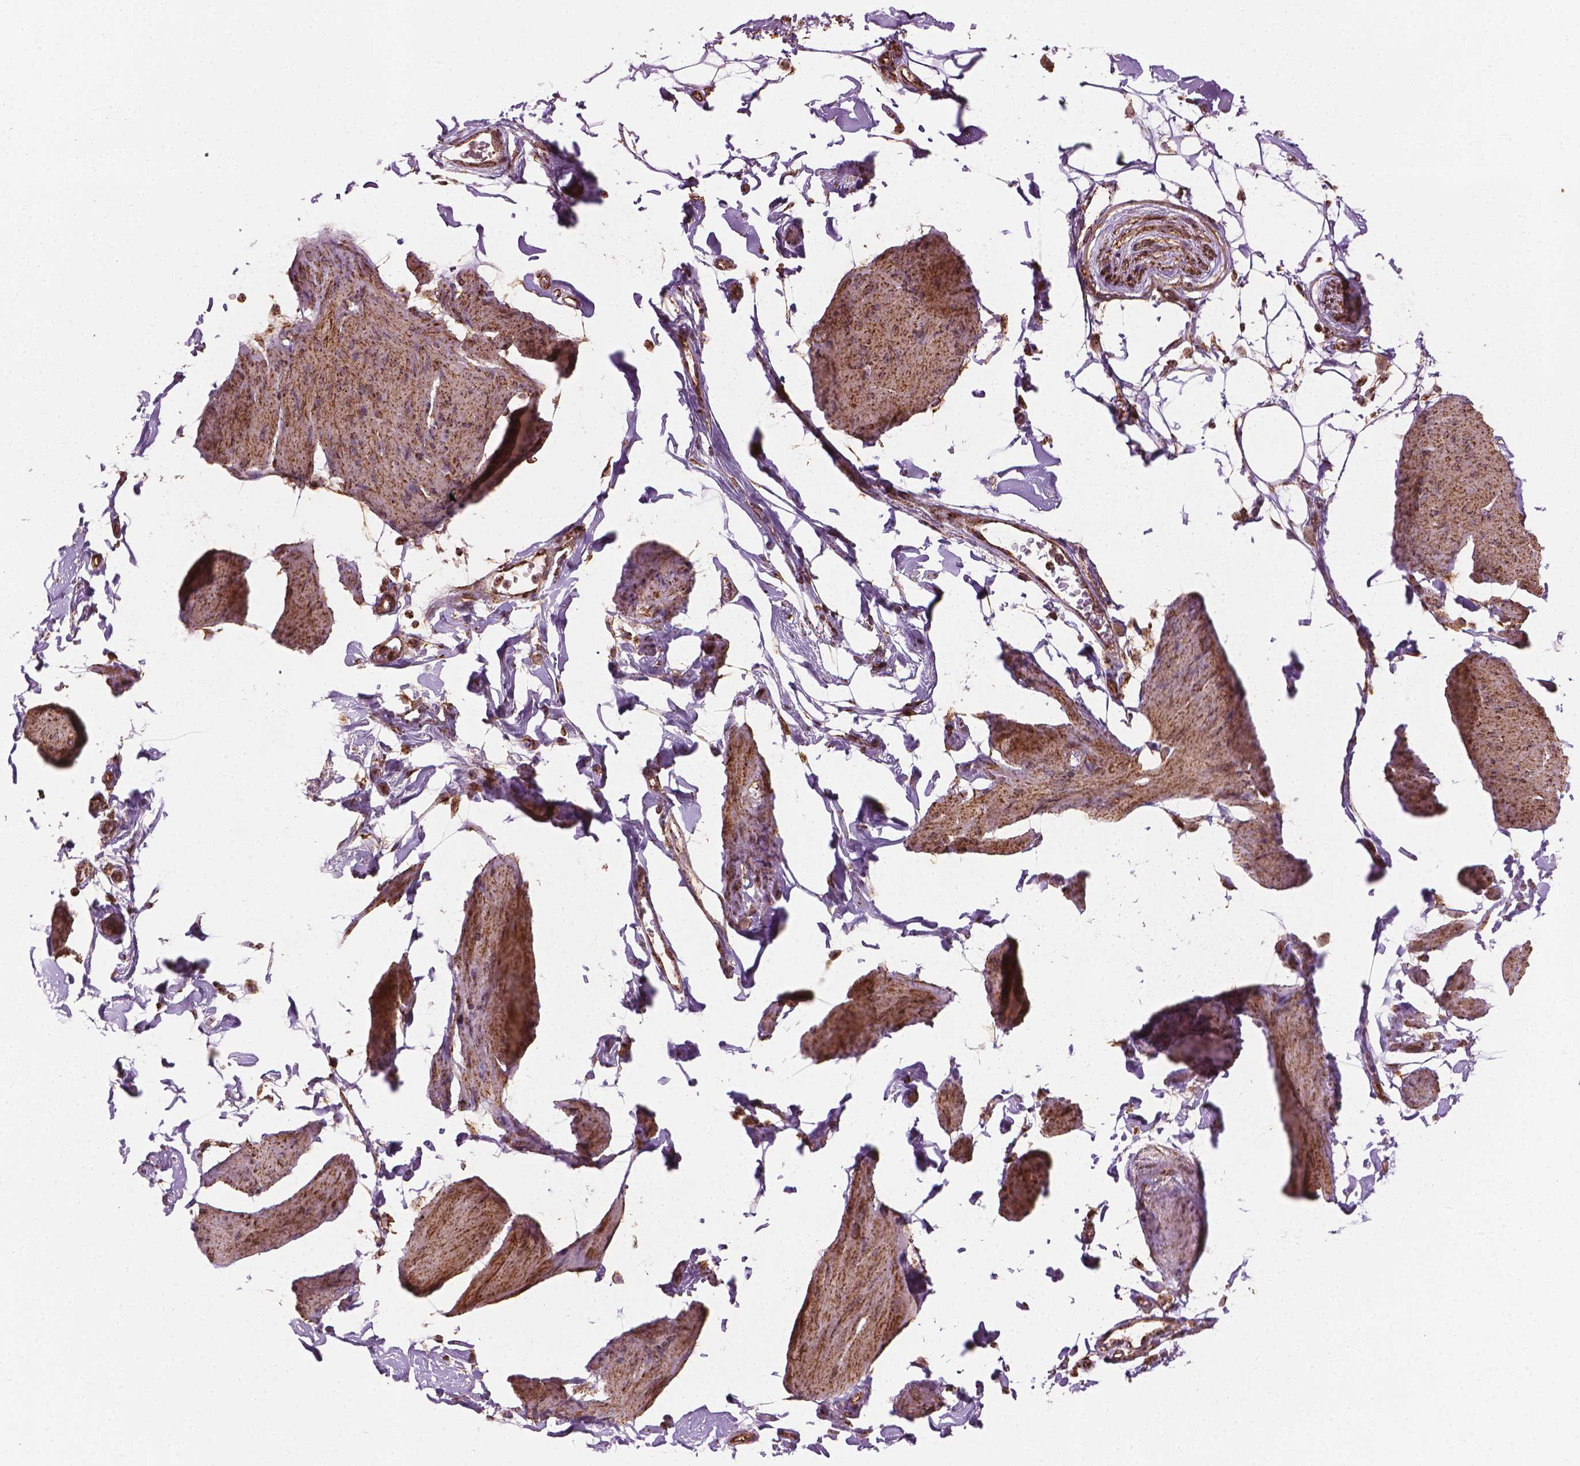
{"staining": {"intensity": "moderate", "quantity": ">75%", "location": "cytoplasmic/membranous"}, "tissue": "smooth muscle", "cell_type": "Smooth muscle cells", "image_type": "normal", "snomed": [{"axis": "morphology", "description": "Normal tissue, NOS"}, {"axis": "topography", "description": "Adipose tissue"}, {"axis": "topography", "description": "Smooth muscle"}, {"axis": "topography", "description": "Peripheral nerve tissue"}], "caption": "Immunohistochemistry (IHC) staining of benign smooth muscle, which shows medium levels of moderate cytoplasmic/membranous expression in approximately >75% of smooth muscle cells indicating moderate cytoplasmic/membranous protein expression. The staining was performed using DAB (brown) for protein detection and nuclei were counterstained in hematoxylin (blue).", "gene": "HS3ST3A1", "patient": {"sex": "male", "age": 83}}